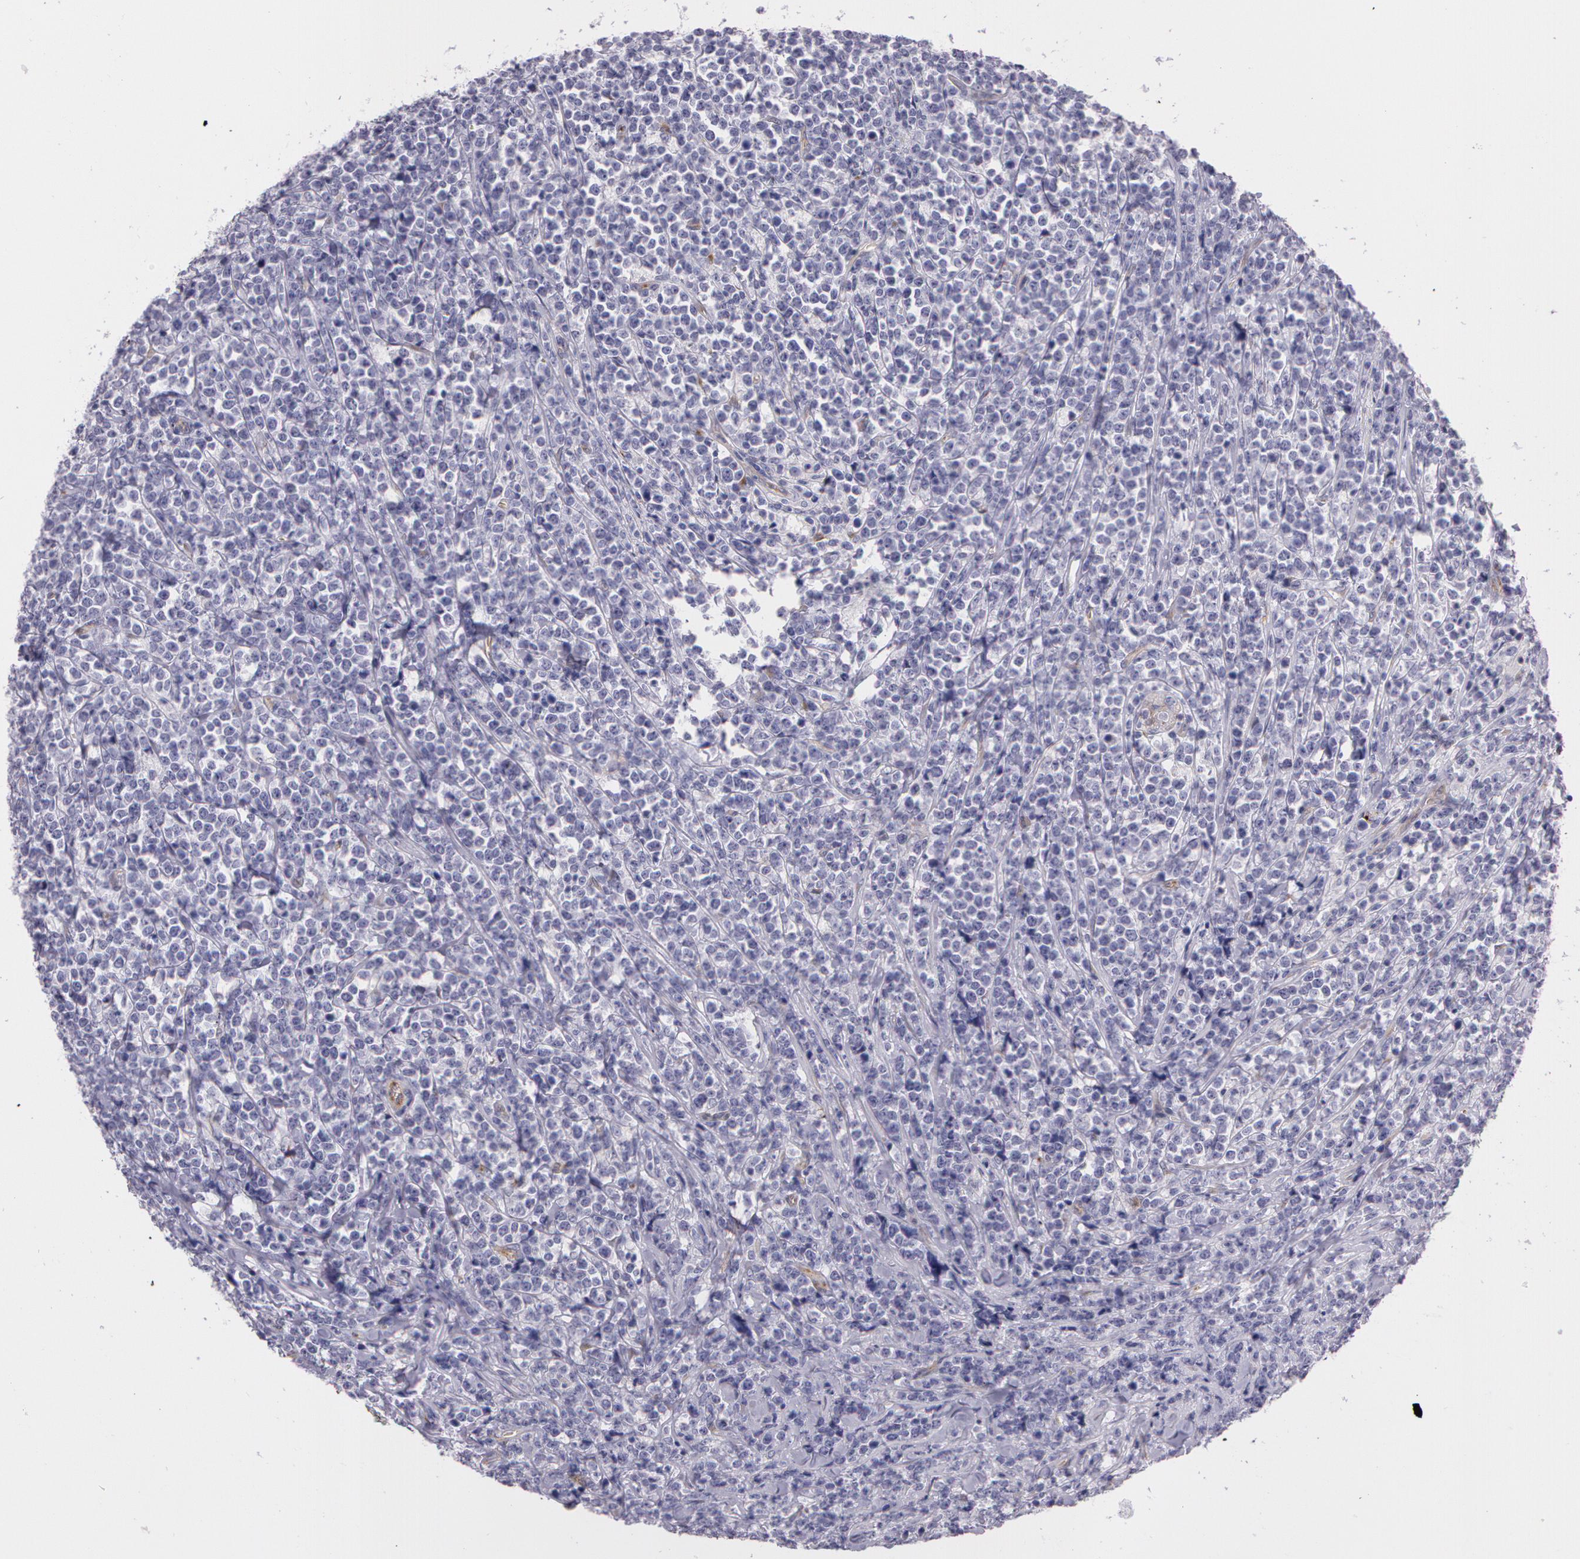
{"staining": {"intensity": "negative", "quantity": "none", "location": "none"}, "tissue": "lymphoma", "cell_type": "Tumor cells", "image_type": "cancer", "snomed": [{"axis": "morphology", "description": "Malignant lymphoma, non-Hodgkin's type, High grade"}, {"axis": "topography", "description": "Small intestine"}, {"axis": "topography", "description": "Colon"}], "caption": "High power microscopy photomicrograph of an immunohistochemistry micrograph of high-grade malignant lymphoma, non-Hodgkin's type, revealing no significant expression in tumor cells. (Stains: DAB immunohistochemistry with hematoxylin counter stain, Microscopy: brightfield microscopy at high magnification).", "gene": "APP", "patient": {"sex": "male", "age": 8}}